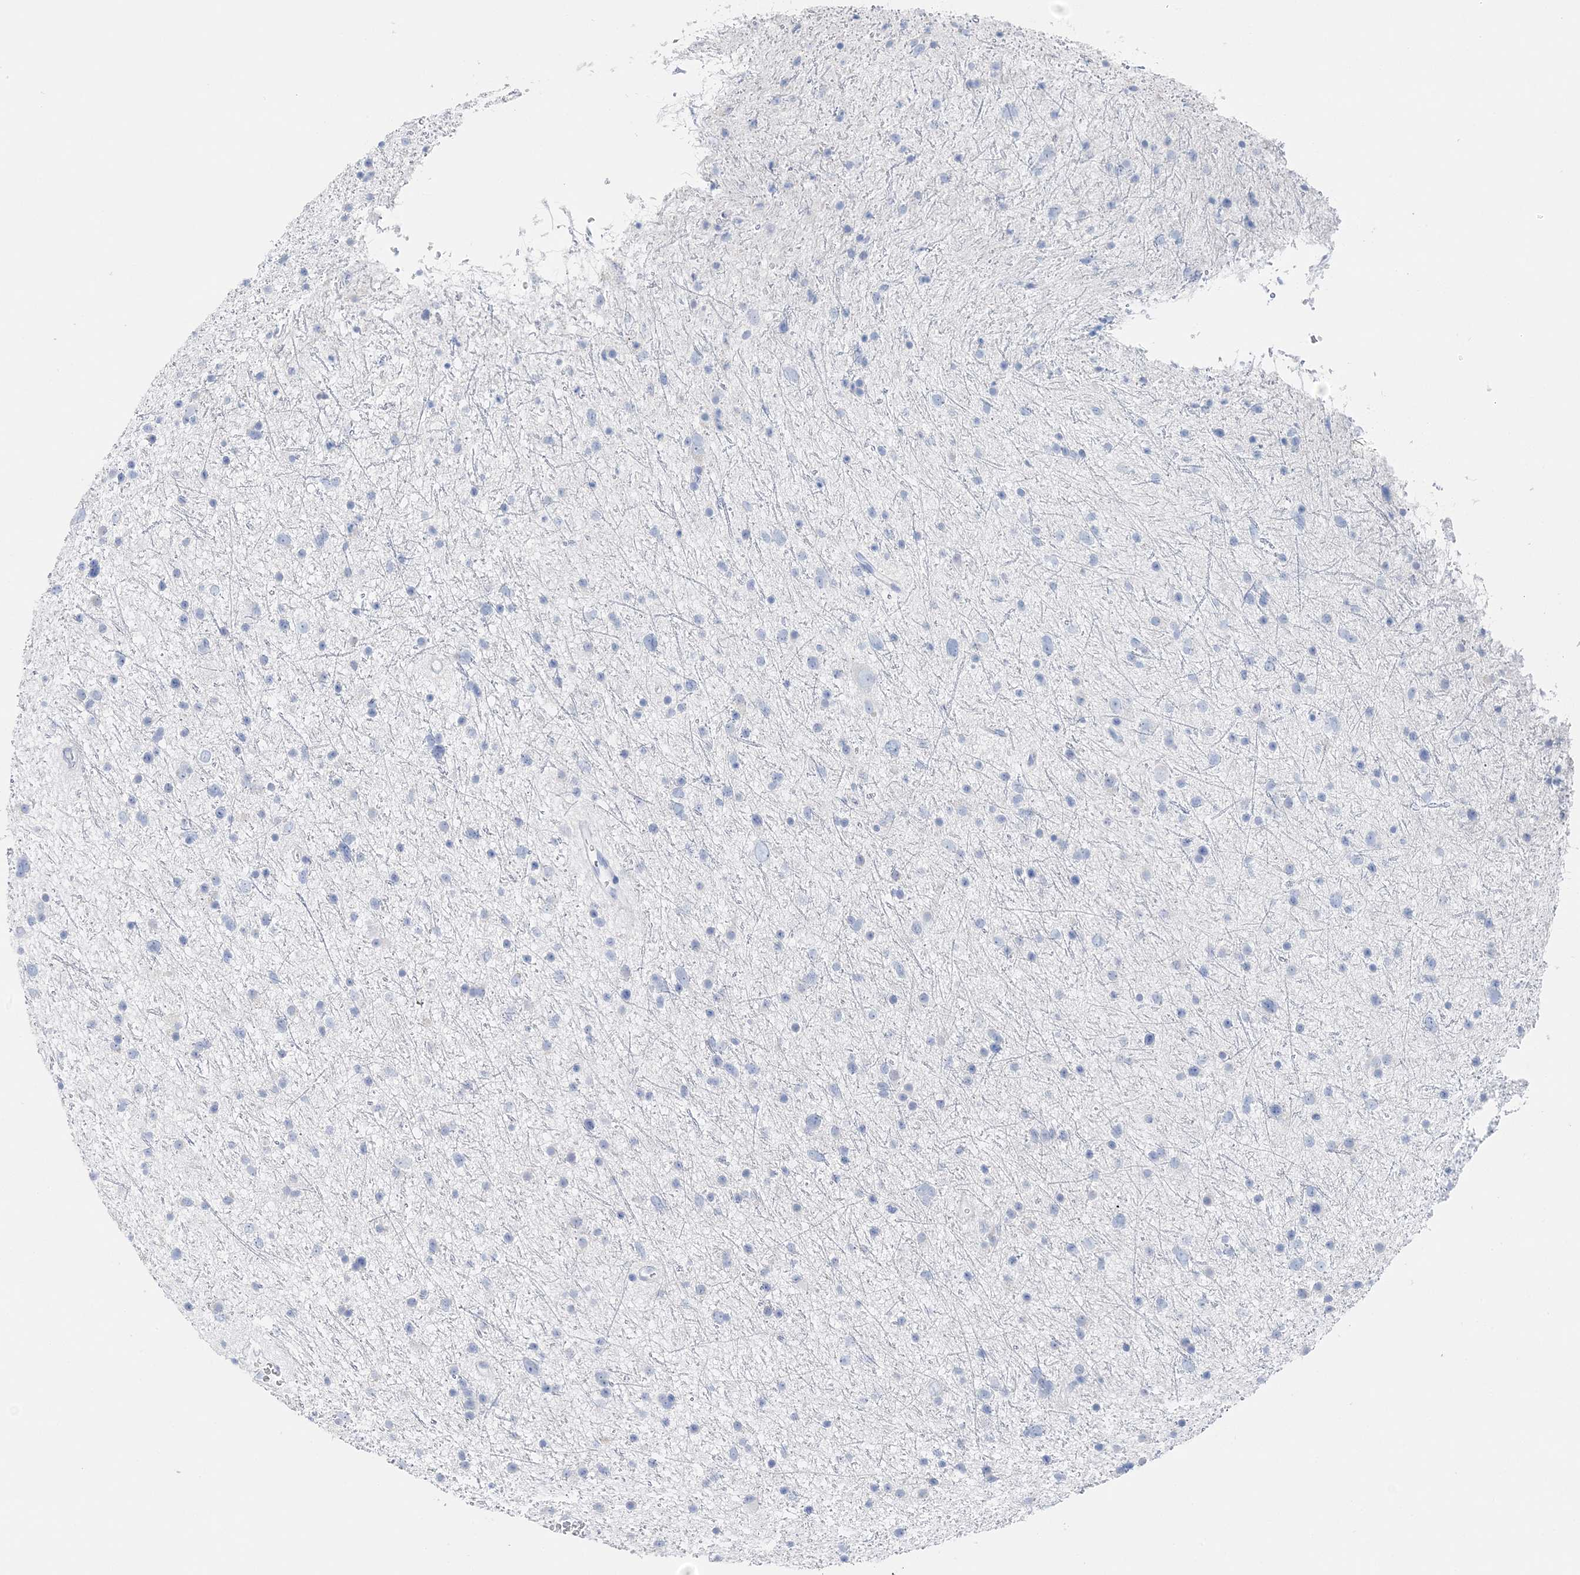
{"staining": {"intensity": "negative", "quantity": "none", "location": "none"}, "tissue": "glioma", "cell_type": "Tumor cells", "image_type": "cancer", "snomed": [{"axis": "morphology", "description": "Glioma, malignant, Low grade"}, {"axis": "topography", "description": "Cerebral cortex"}], "caption": "Immunohistochemistry (IHC) histopathology image of human glioma stained for a protein (brown), which shows no expression in tumor cells. Brightfield microscopy of IHC stained with DAB (3,3'-diaminobenzidine) (brown) and hematoxylin (blue), captured at high magnification.", "gene": "TSPYL6", "patient": {"sex": "female", "age": 39}}